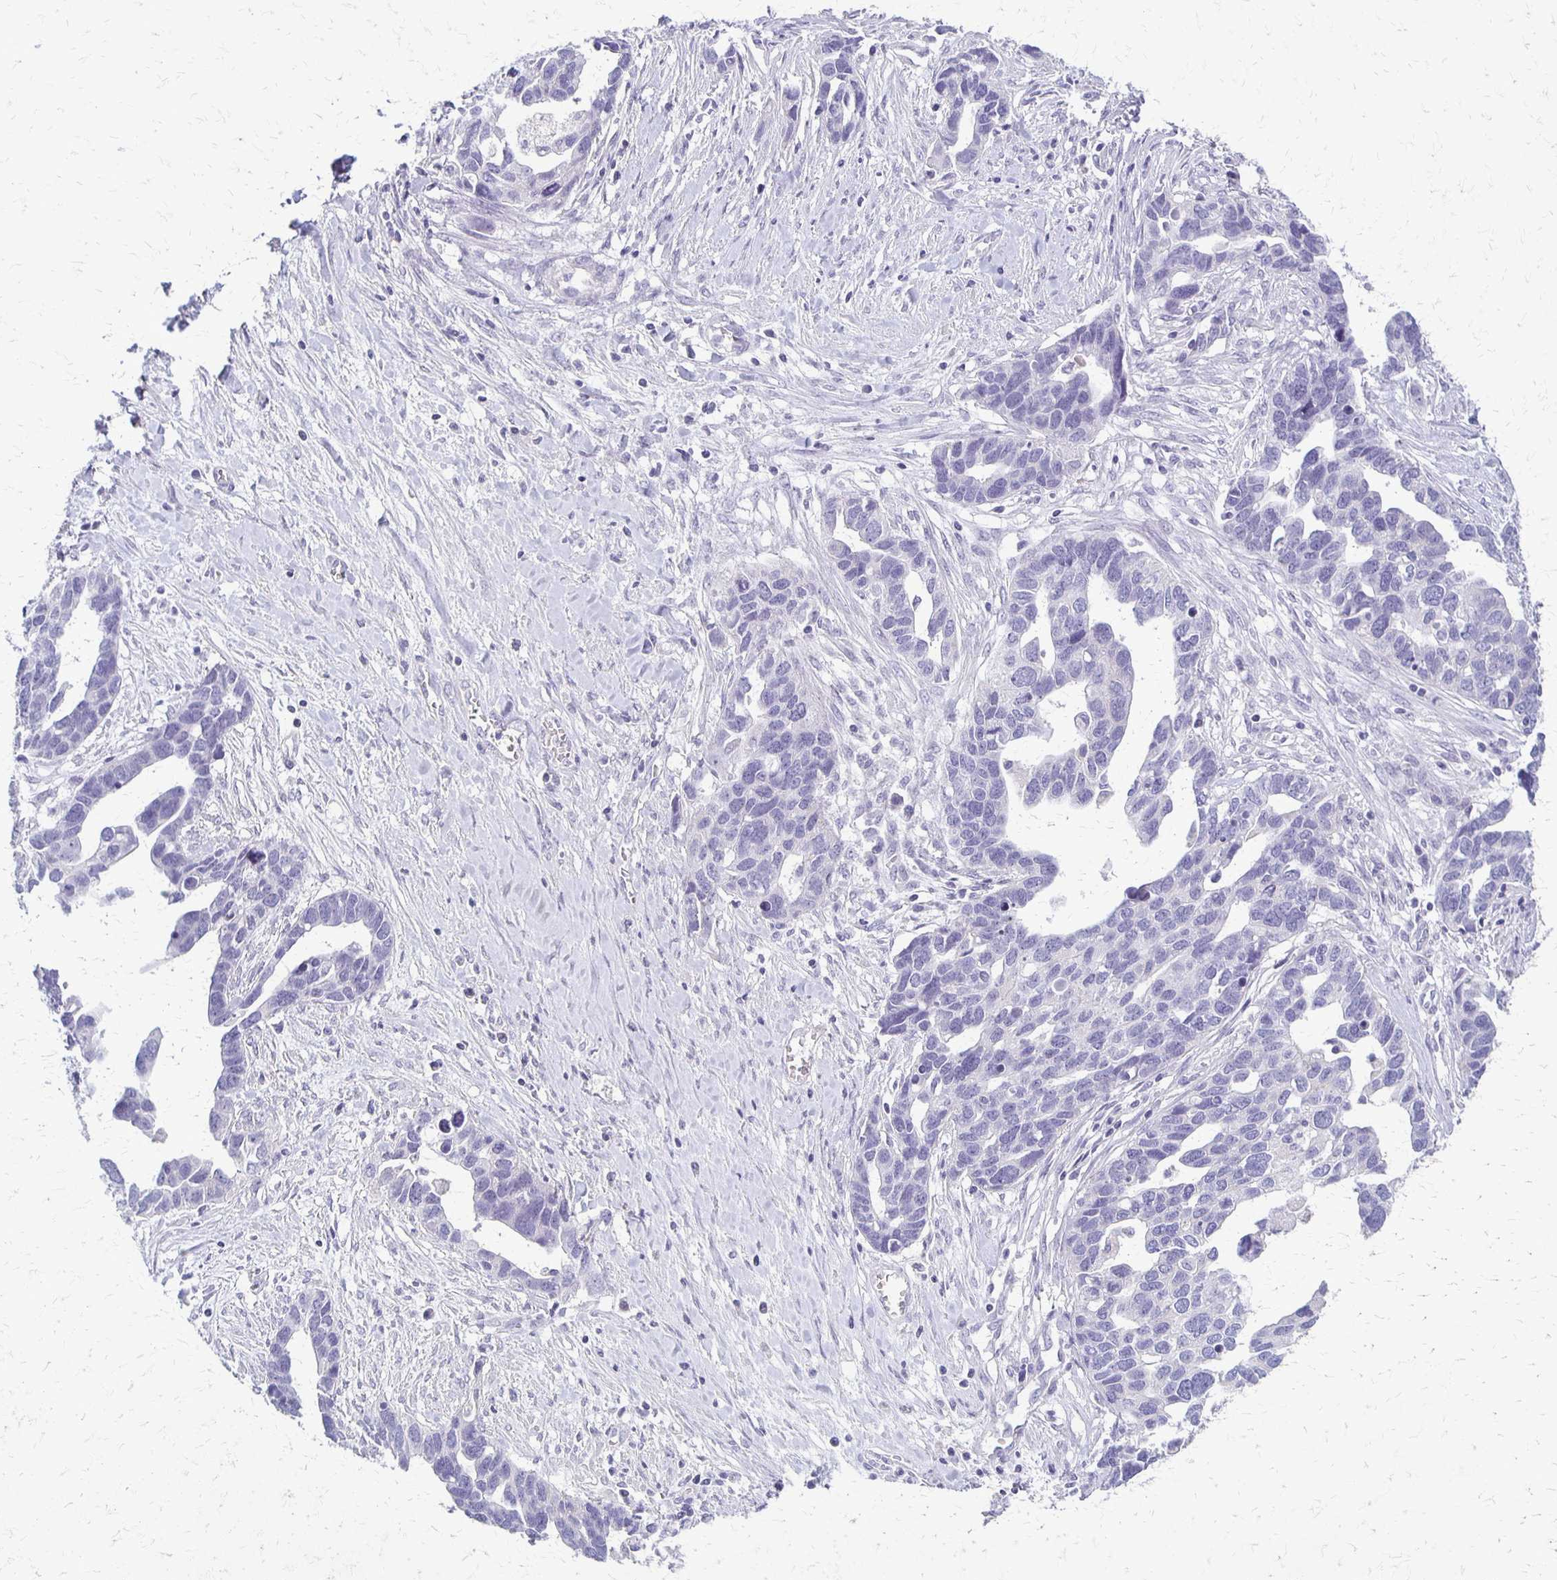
{"staining": {"intensity": "negative", "quantity": "none", "location": "none"}, "tissue": "ovarian cancer", "cell_type": "Tumor cells", "image_type": "cancer", "snomed": [{"axis": "morphology", "description": "Cystadenocarcinoma, serous, NOS"}, {"axis": "topography", "description": "Ovary"}], "caption": "Ovarian serous cystadenocarcinoma stained for a protein using IHC reveals no staining tumor cells.", "gene": "RHOC", "patient": {"sex": "female", "age": 54}}